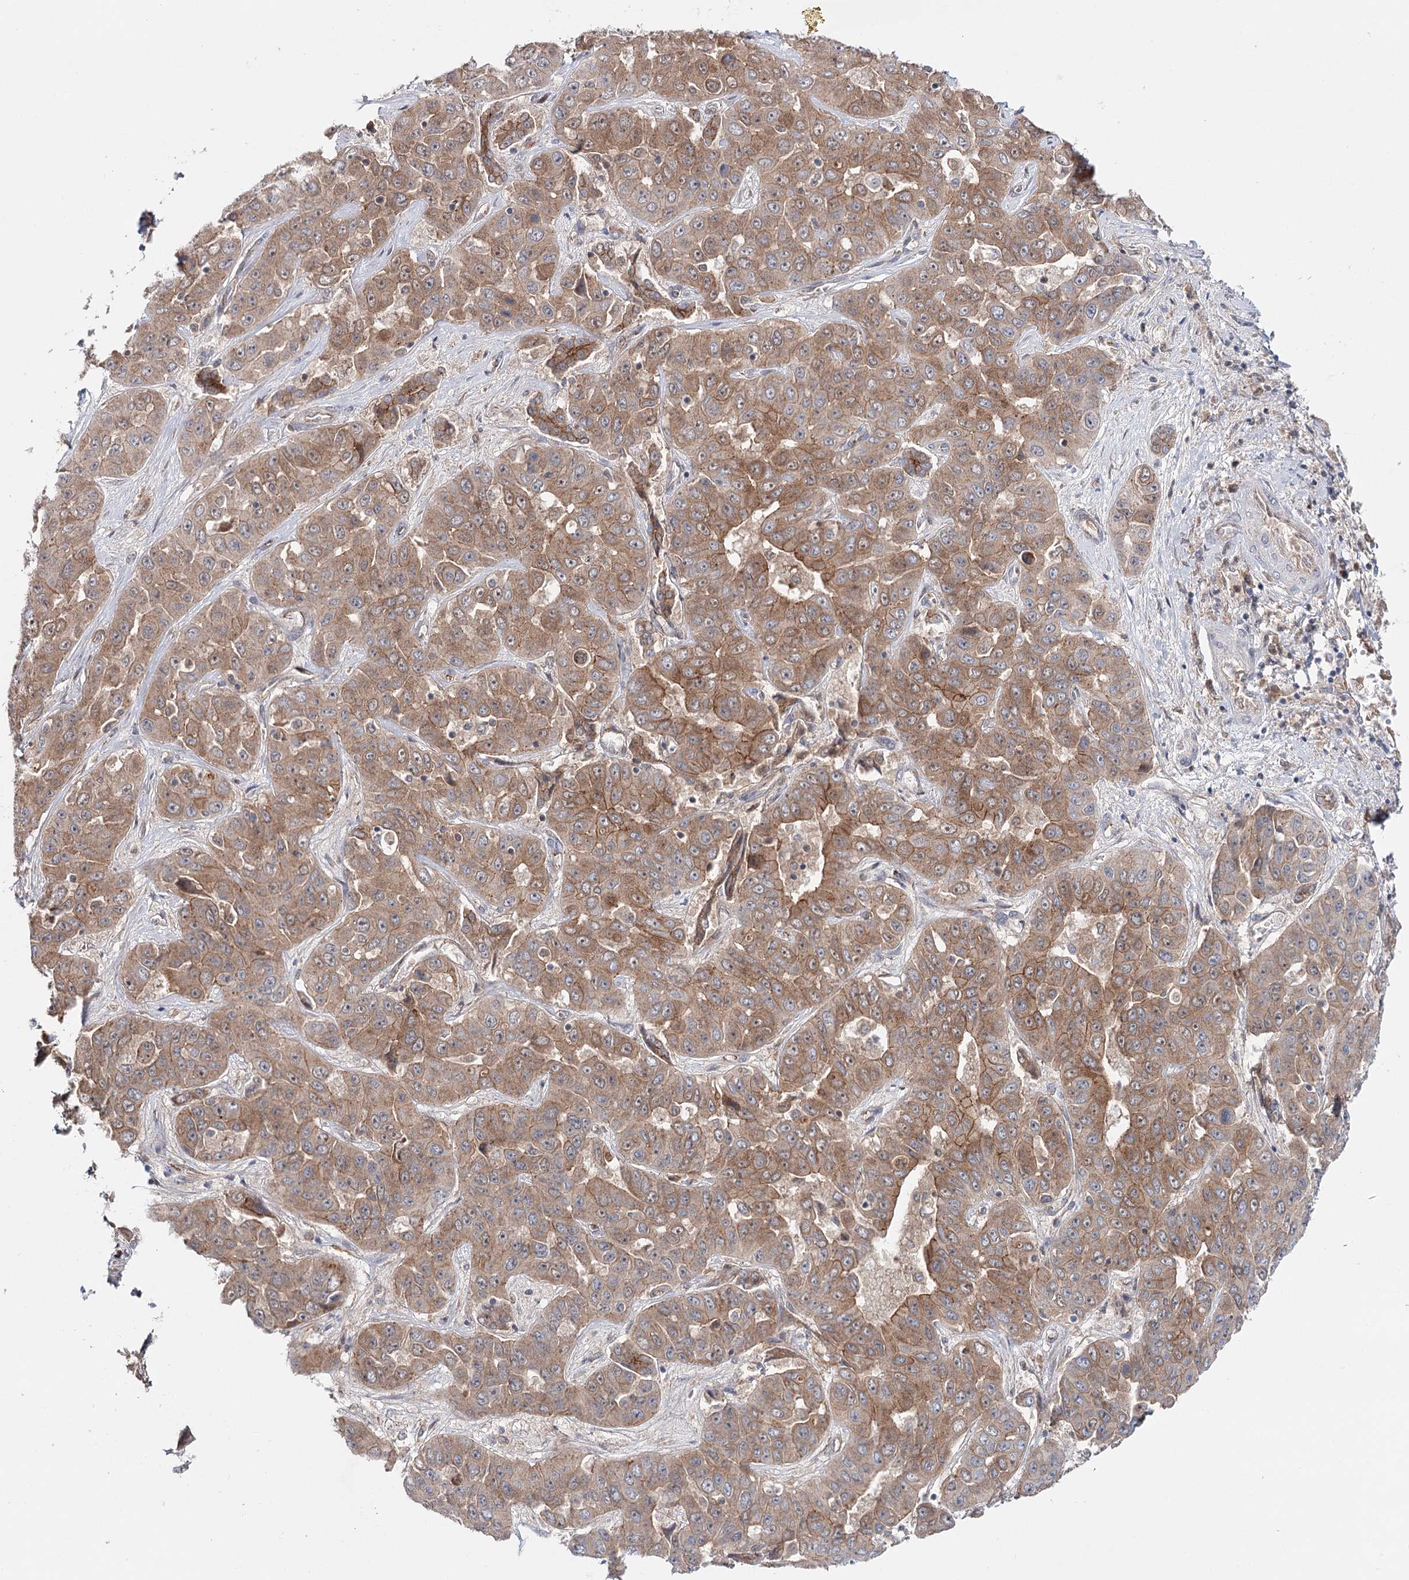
{"staining": {"intensity": "moderate", "quantity": ">75%", "location": "cytoplasmic/membranous"}, "tissue": "liver cancer", "cell_type": "Tumor cells", "image_type": "cancer", "snomed": [{"axis": "morphology", "description": "Cholangiocarcinoma"}, {"axis": "topography", "description": "Liver"}], "caption": "Protein analysis of liver cancer (cholangiocarcinoma) tissue shows moderate cytoplasmic/membranous expression in about >75% of tumor cells.", "gene": "PKP4", "patient": {"sex": "female", "age": 52}}